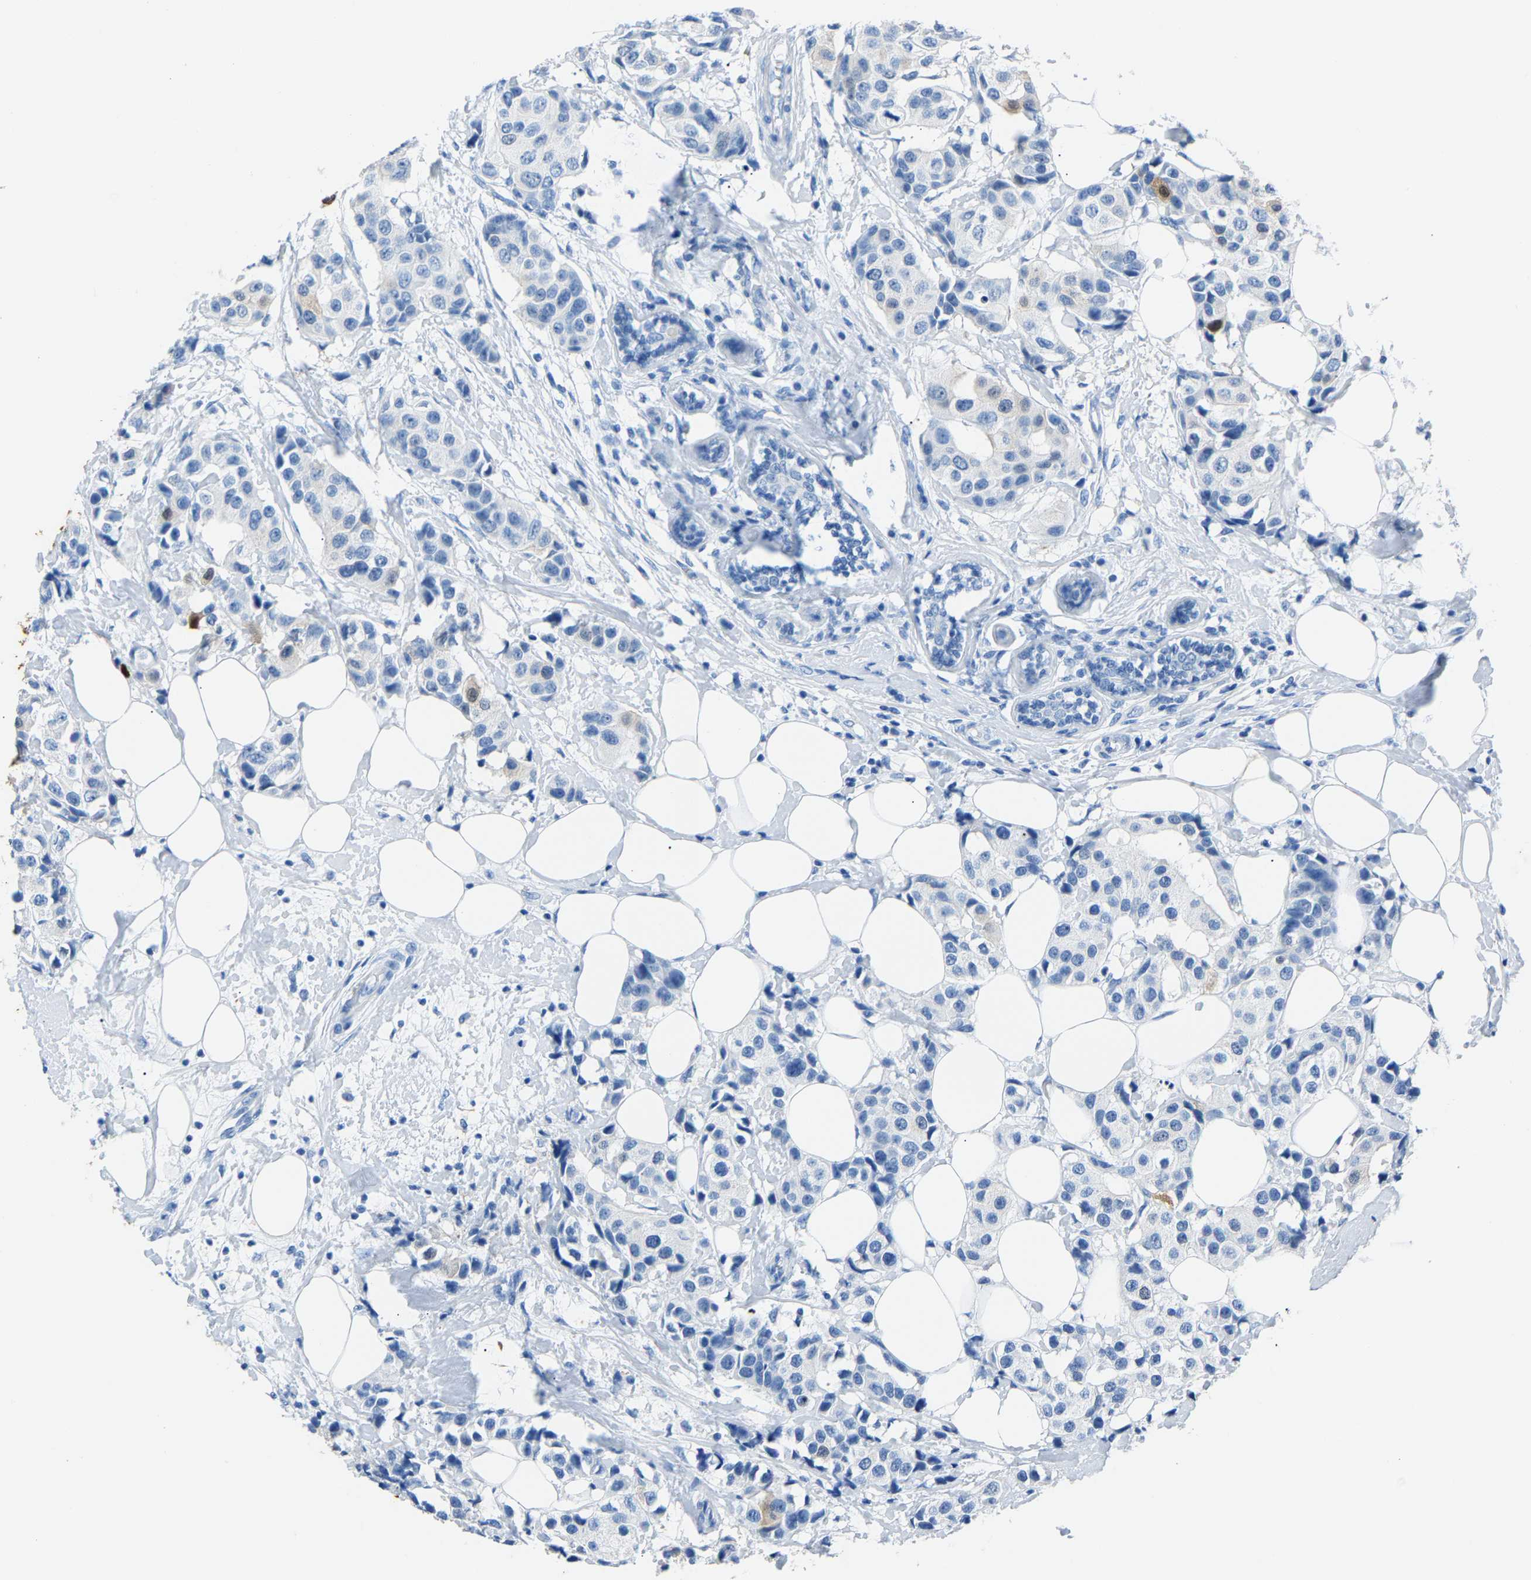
{"staining": {"intensity": "moderate", "quantity": "<25%", "location": "cytoplasmic/membranous,nuclear"}, "tissue": "breast cancer", "cell_type": "Tumor cells", "image_type": "cancer", "snomed": [{"axis": "morphology", "description": "Normal tissue, NOS"}, {"axis": "morphology", "description": "Duct carcinoma"}, {"axis": "topography", "description": "Breast"}], "caption": "A brown stain labels moderate cytoplasmic/membranous and nuclear expression of a protein in breast cancer (invasive ductal carcinoma) tumor cells. (IHC, brightfield microscopy, high magnification).", "gene": "S100P", "patient": {"sex": "female", "age": 39}}